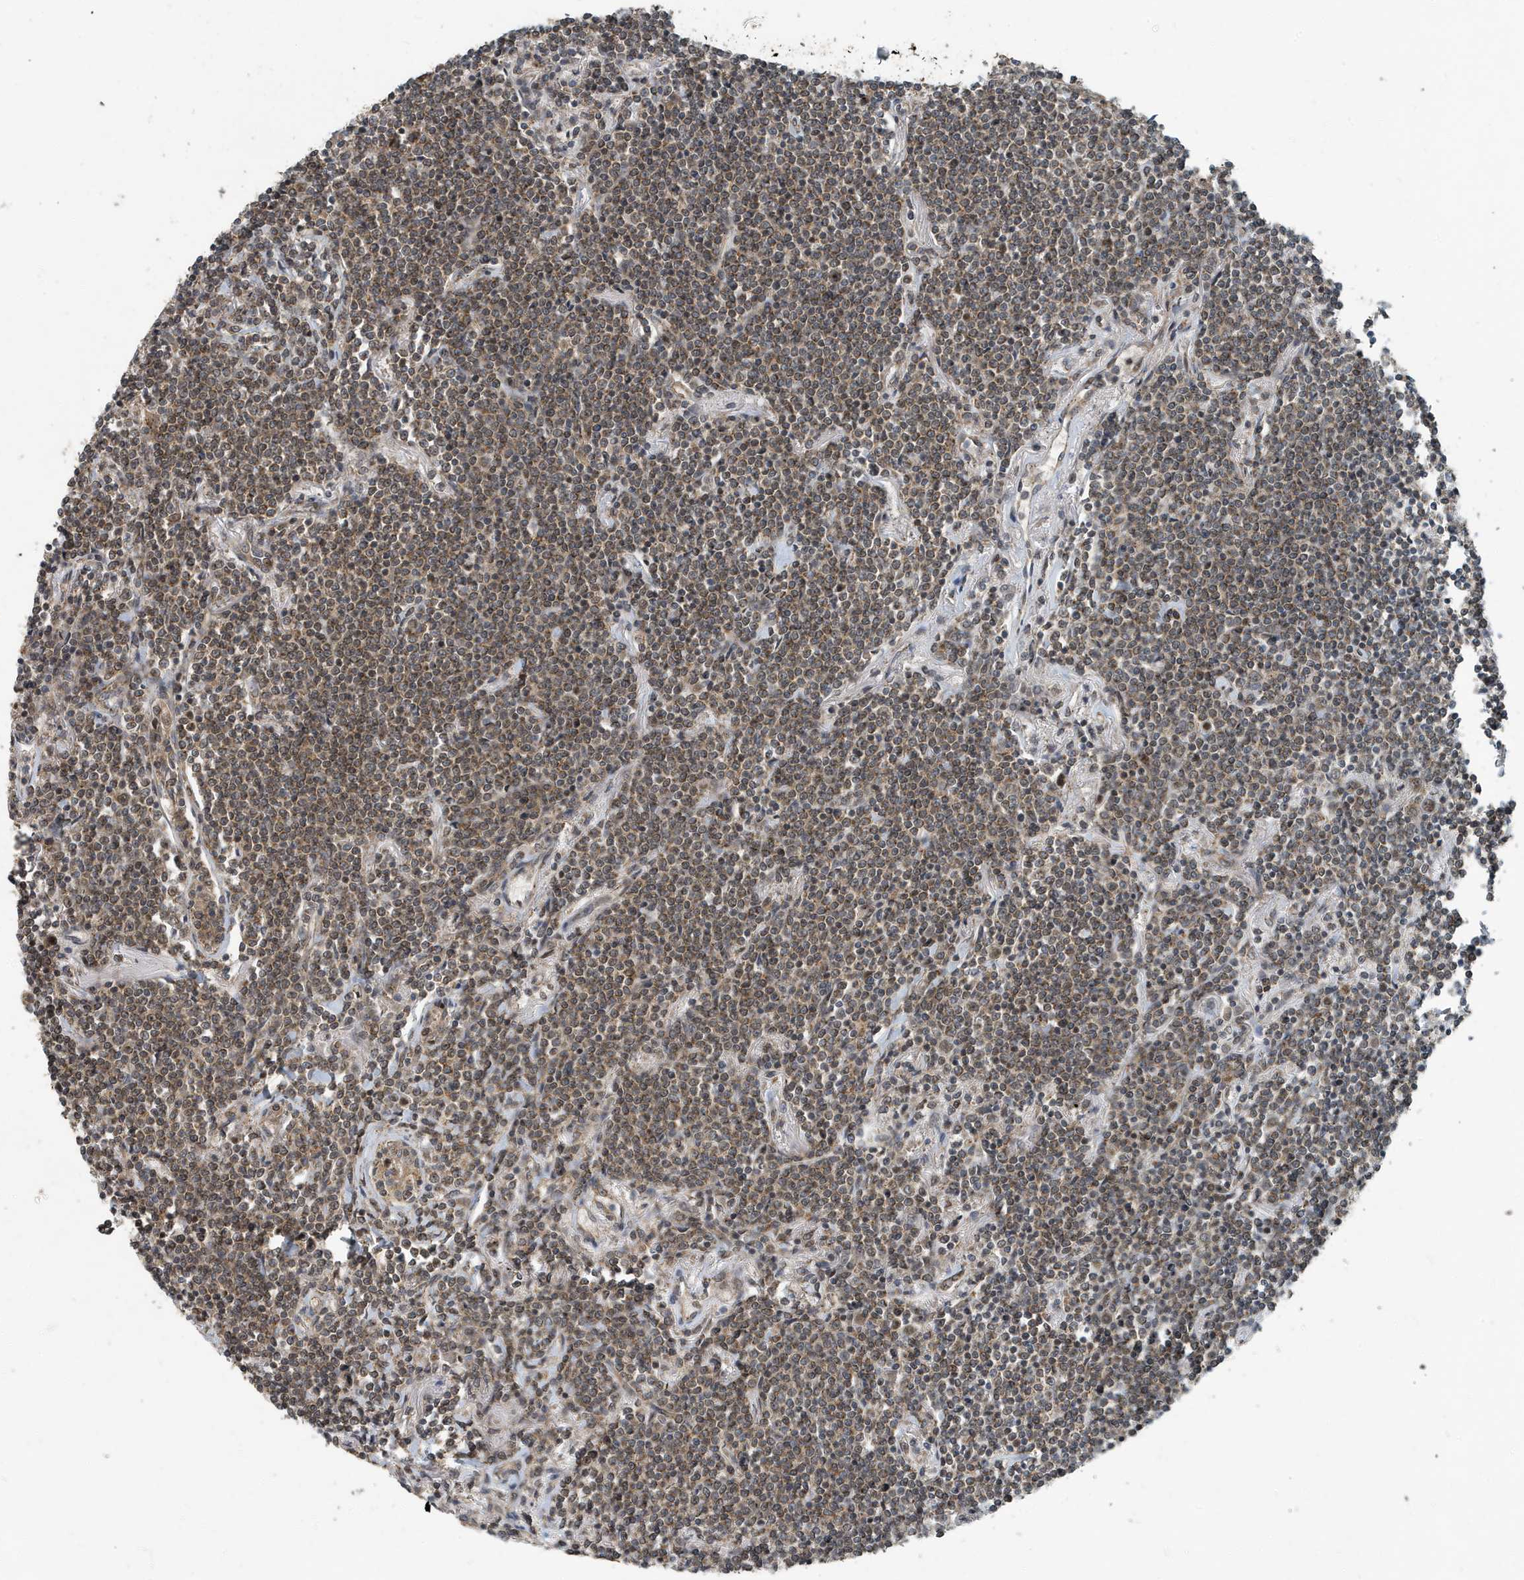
{"staining": {"intensity": "weak", "quantity": ">75%", "location": "cytoplasmic/membranous"}, "tissue": "lymphoma", "cell_type": "Tumor cells", "image_type": "cancer", "snomed": [{"axis": "morphology", "description": "Malignant lymphoma, non-Hodgkin's type, Low grade"}, {"axis": "topography", "description": "Lung"}], "caption": "Immunohistochemistry (IHC) micrograph of neoplastic tissue: malignant lymphoma, non-Hodgkin's type (low-grade) stained using IHC displays low levels of weak protein expression localized specifically in the cytoplasmic/membranous of tumor cells, appearing as a cytoplasmic/membranous brown color.", "gene": "KIF15", "patient": {"sex": "female", "age": 71}}